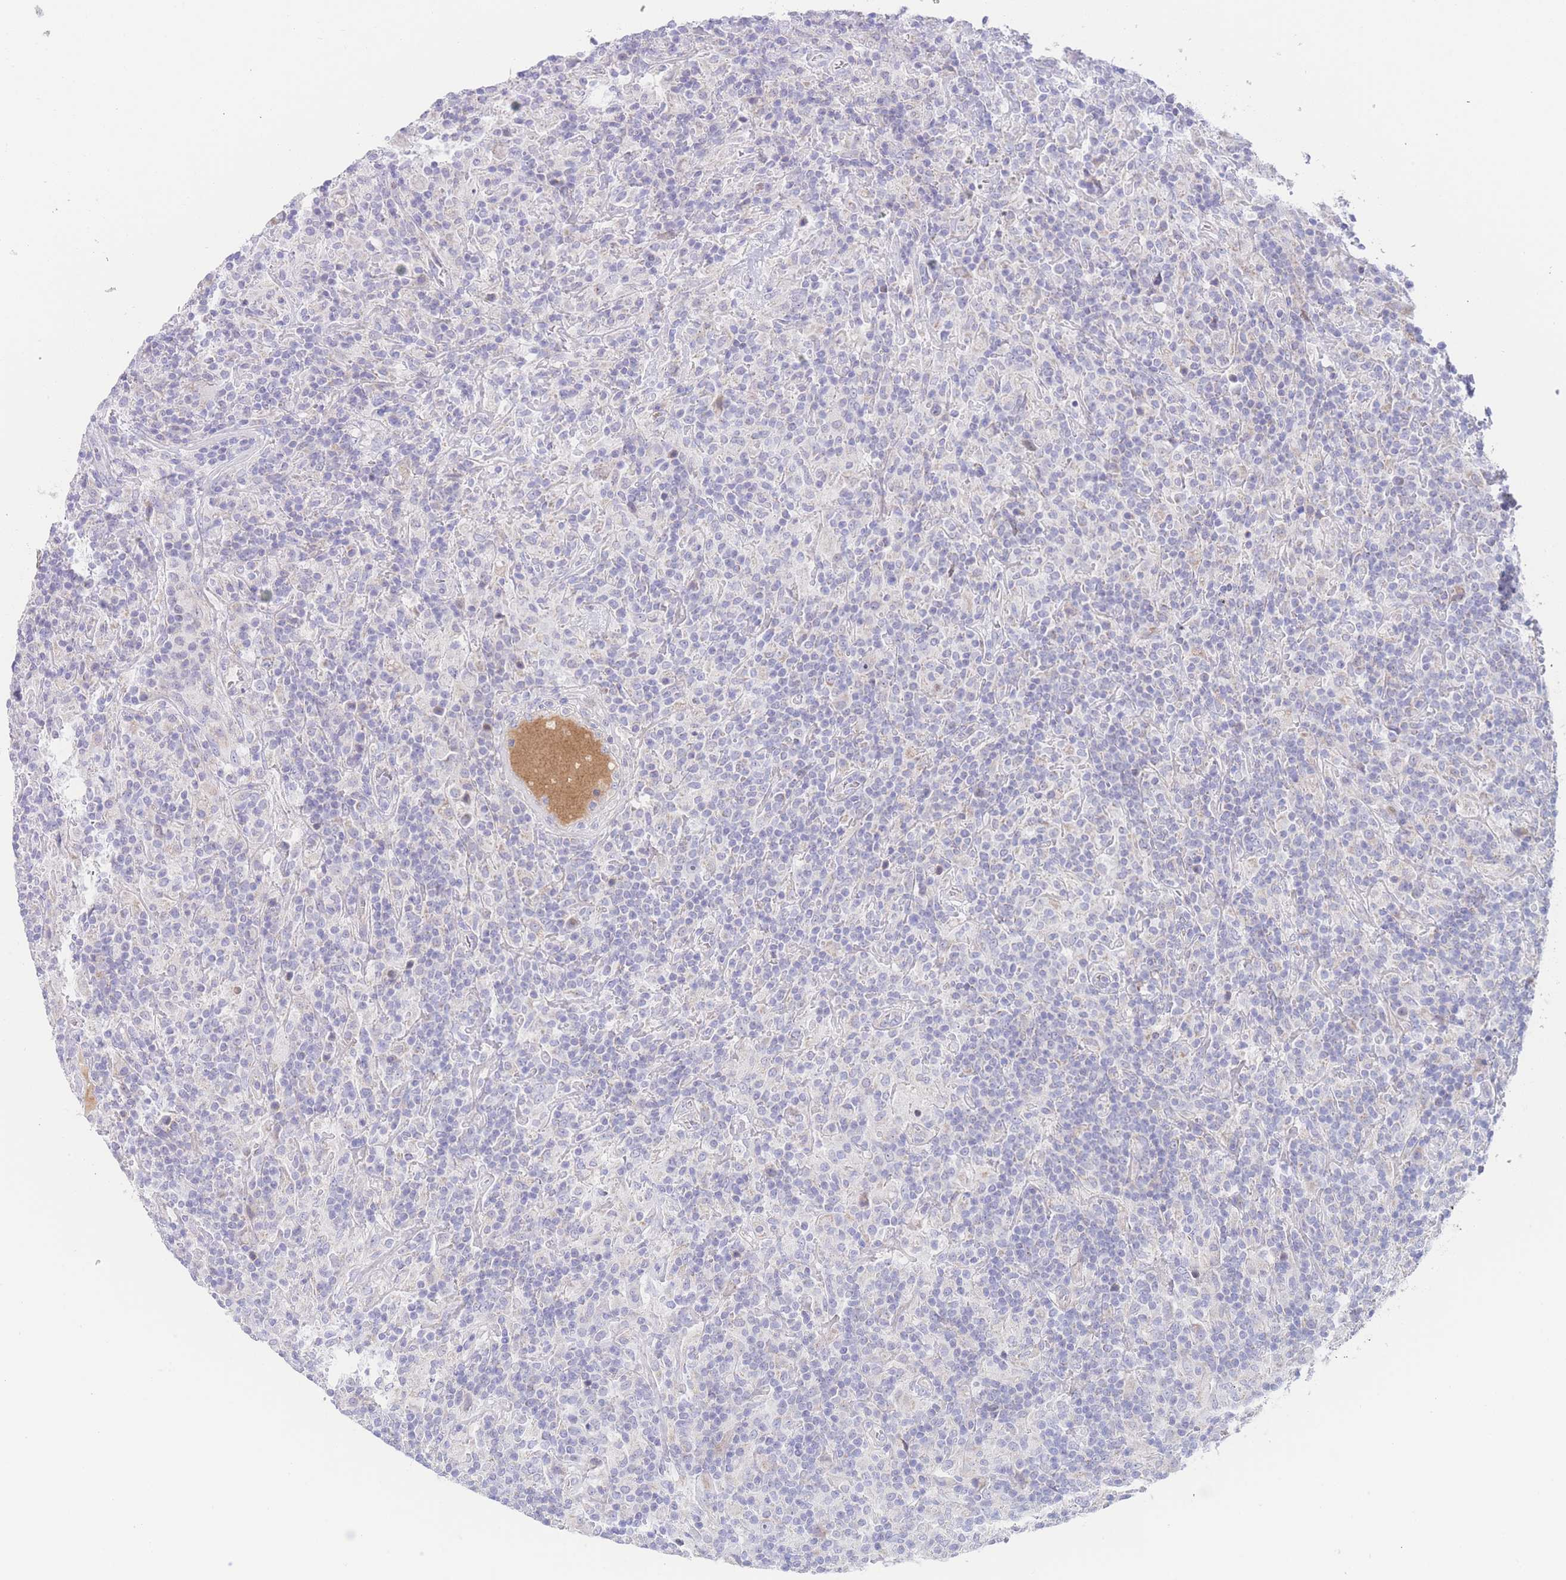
{"staining": {"intensity": "negative", "quantity": "none", "location": "none"}, "tissue": "lymphoma", "cell_type": "Tumor cells", "image_type": "cancer", "snomed": [{"axis": "morphology", "description": "Hodgkin's disease, NOS"}, {"axis": "topography", "description": "Lymph node"}], "caption": "DAB (3,3'-diaminobenzidine) immunohistochemical staining of lymphoma demonstrates no significant positivity in tumor cells. (Stains: DAB (3,3'-diaminobenzidine) immunohistochemistry (IHC) with hematoxylin counter stain, Microscopy: brightfield microscopy at high magnification).", "gene": "GPAM", "patient": {"sex": "male", "age": 70}}